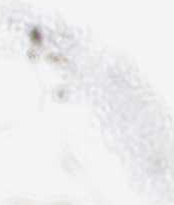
{"staining": {"intensity": "weak", "quantity": ">75%", "location": "cytoplasmic/membranous,nuclear"}, "tissue": "adipose tissue", "cell_type": "Adipocytes", "image_type": "normal", "snomed": [{"axis": "morphology", "description": "Normal tissue, NOS"}, {"axis": "topography", "description": "Breast"}, {"axis": "topography", "description": "Adipose tissue"}], "caption": "IHC photomicrograph of benign human adipose tissue stained for a protein (brown), which exhibits low levels of weak cytoplasmic/membranous,nuclear staining in approximately >75% of adipocytes.", "gene": "GLI1", "patient": {"sex": "female", "age": 25}}